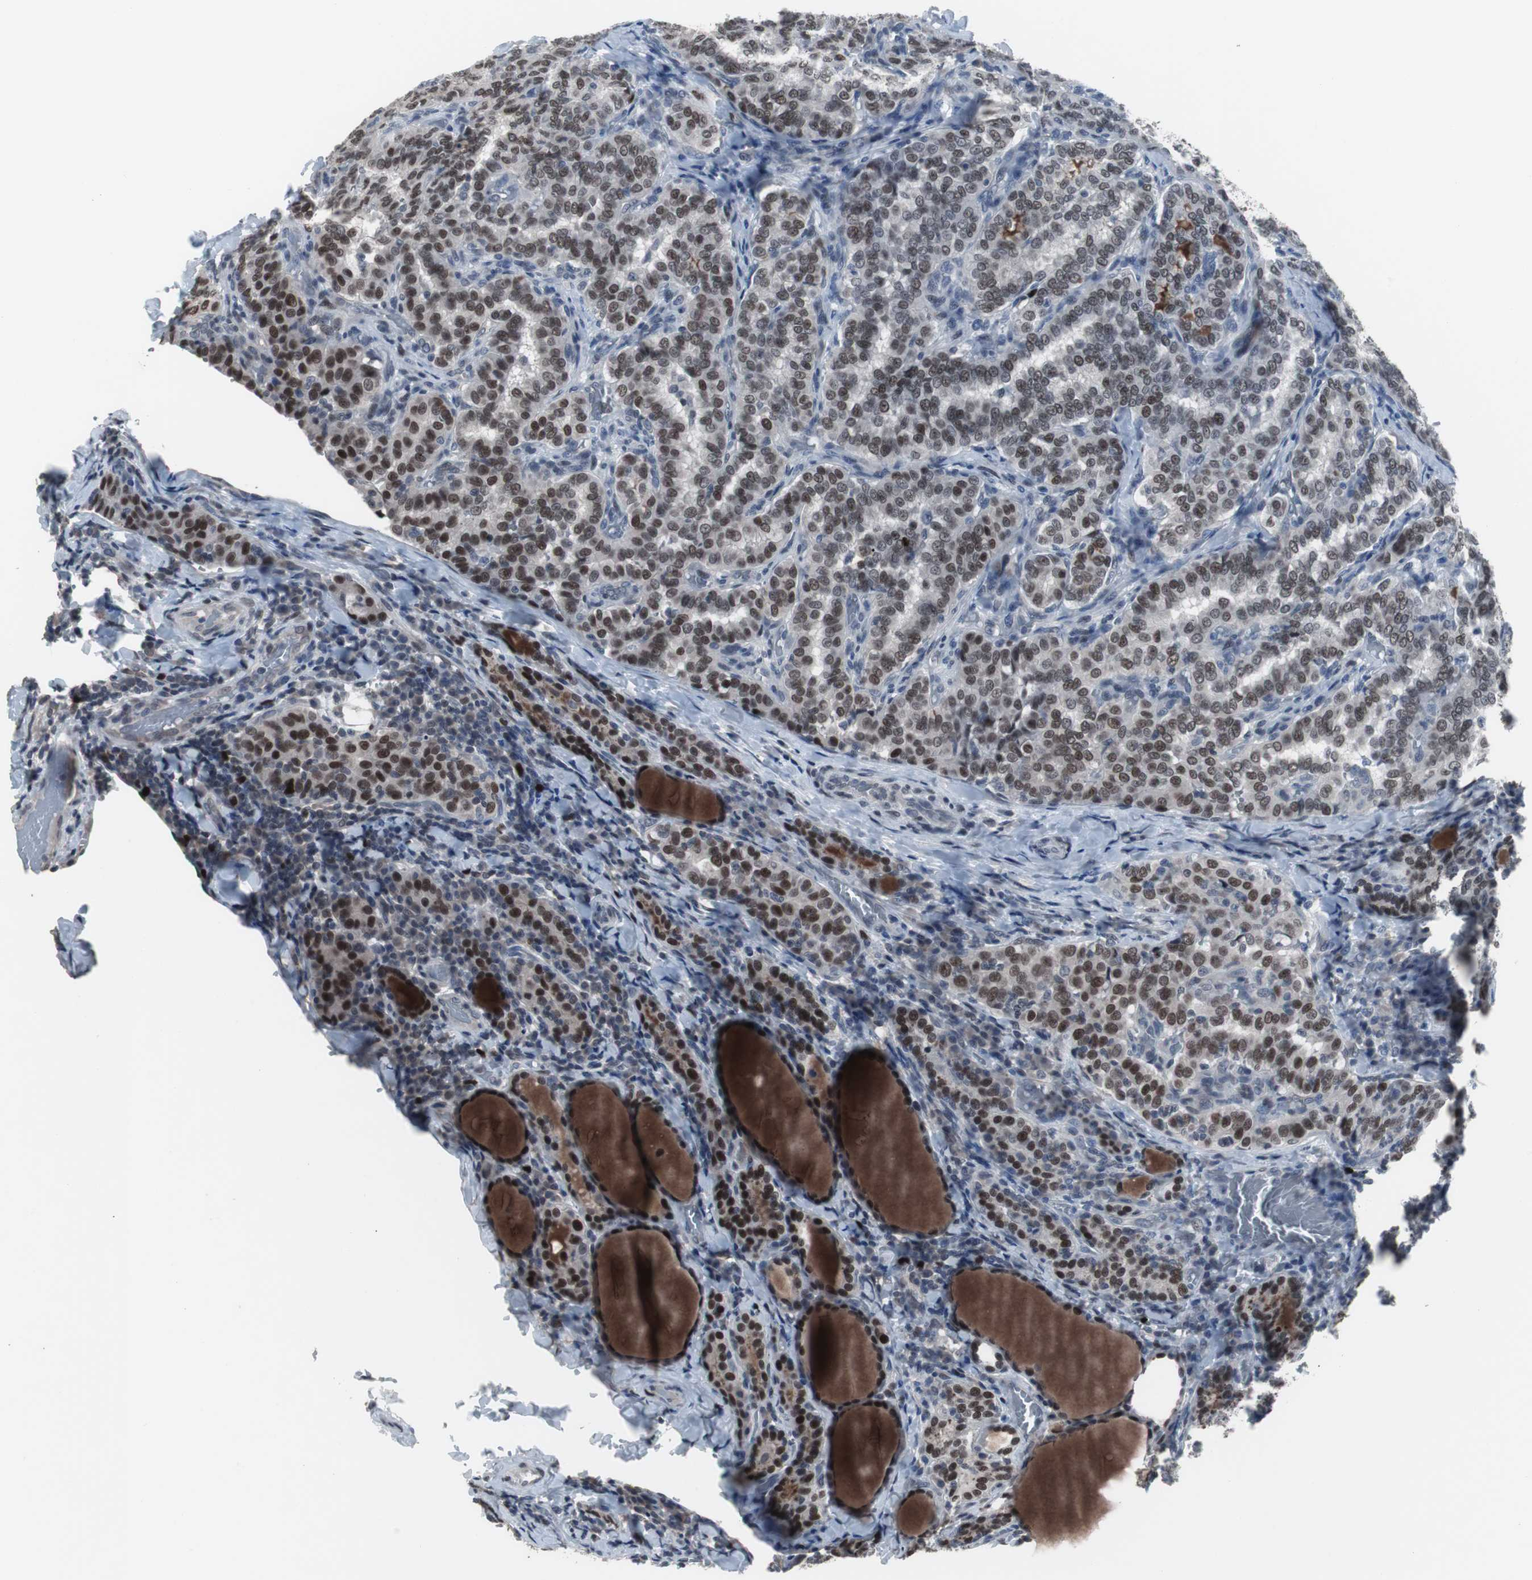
{"staining": {"intensity": "moderate", "quantity": ">75%", "location": "nuclear"}, "tissue": "thyroid cancer", "cell_type": "Tumor cells", "image_type": "cancer", "snomed": [{"axis": "morphology", "description": "Normal tissue, NOS"}, {"axis": "morphology", "description": "Papillary adenocarcinoma, NOS"}, {"axis": "topography", "description": "Thyroid gland"}], "caption": "An image of thyroid papillary adenocarcinoma stained for a protein reveals moderate nuclear brown staining in tumor cells.", "gene": "FOXP4", "patient": {"sex": "female", "age": 30}}